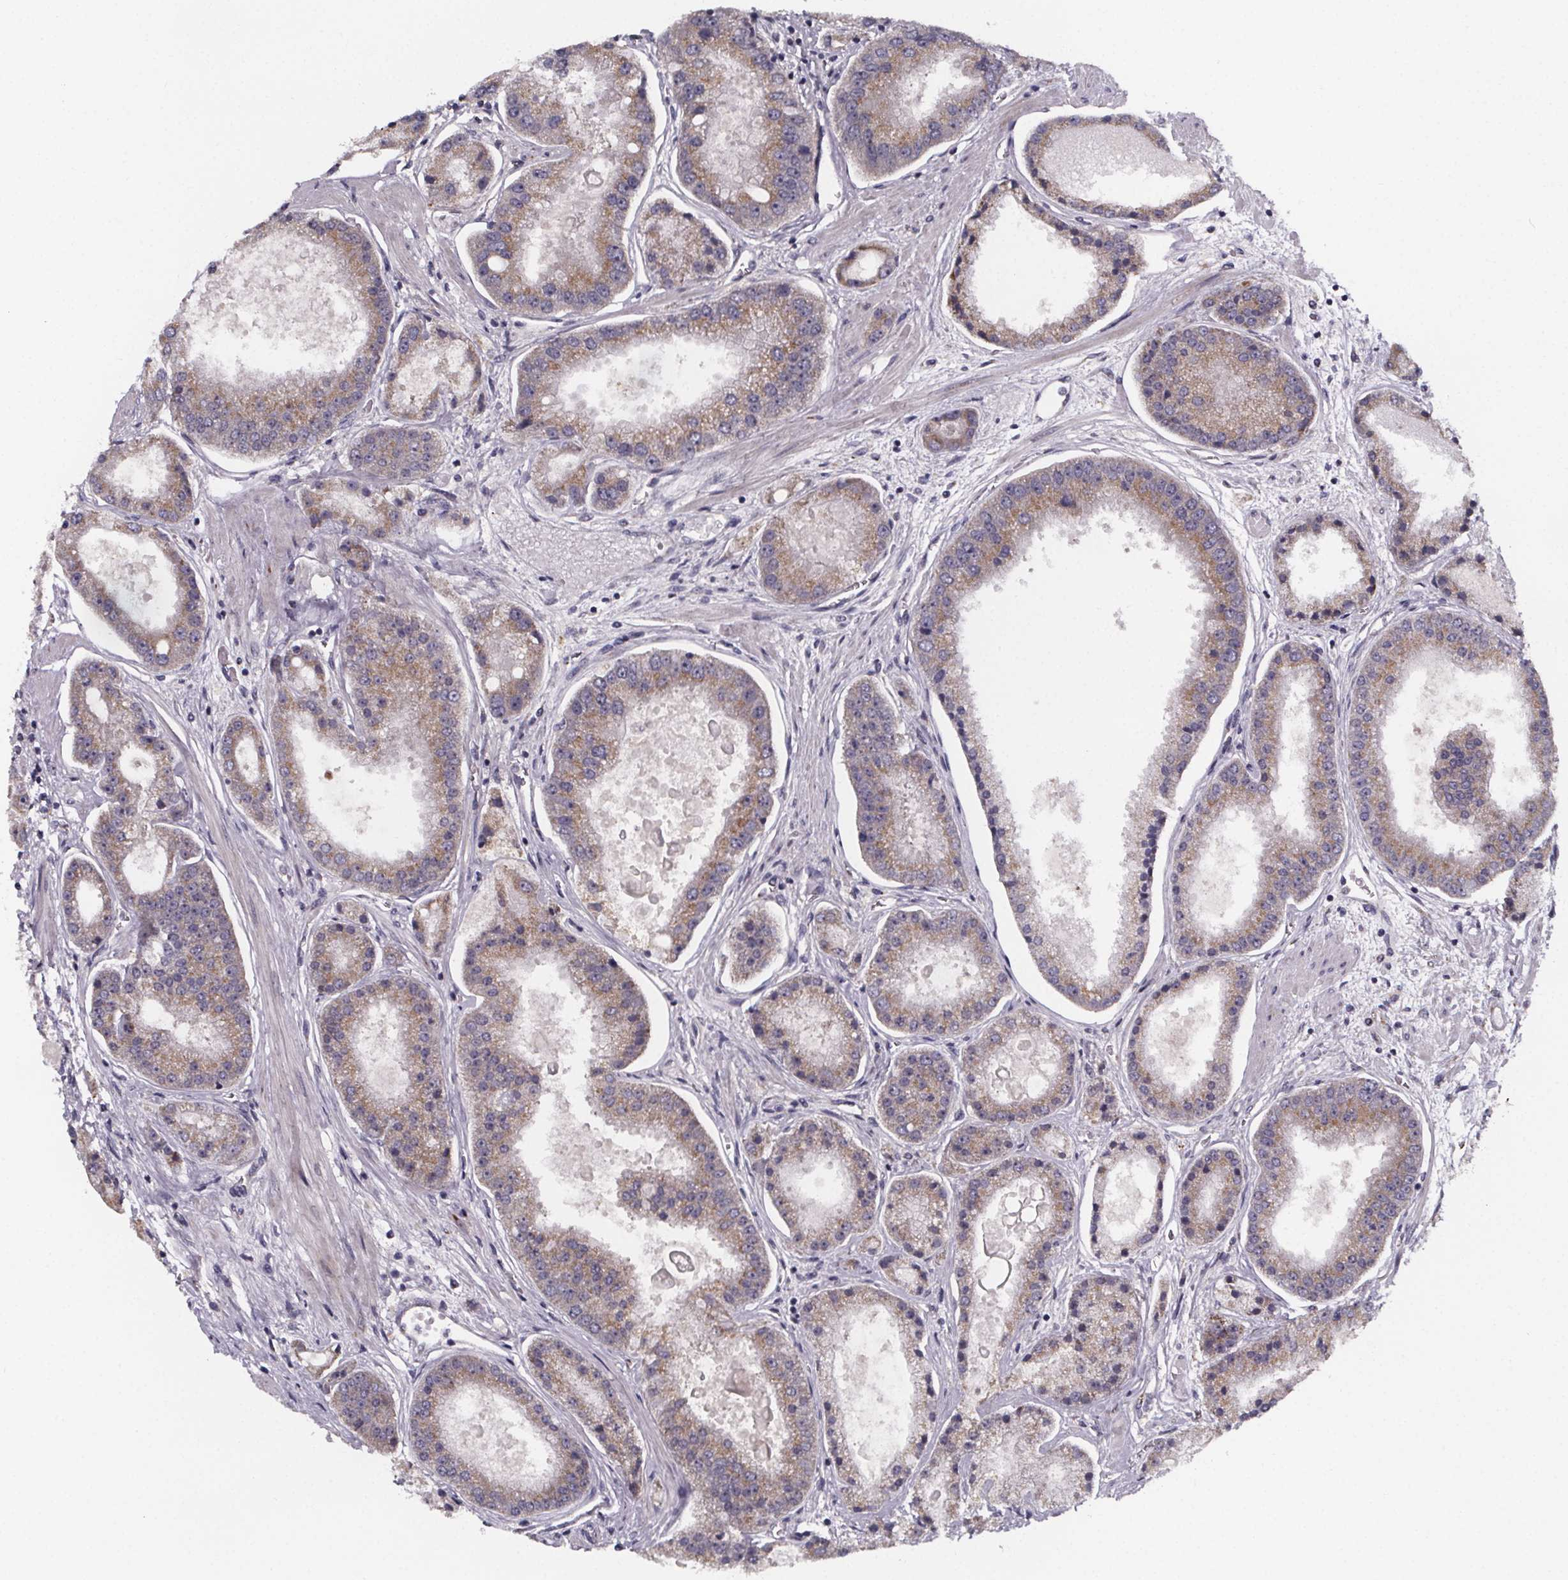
{"staining": {"intensity": "moderate", "quantity": "25%-75%", "location": "cytoplasmic/membranous"}, "tissue": "prostate cancer", "cell_type": "Tumor cells", "image_type": "cancer", "snomed": [{"axis": "morphology", "description": "Adenocarcinoma, High grade"}, {"axis": "topography", "description": "Prostate"}], "caption": "The immunohistochemical stain labels moderate cytoplasmic/membranous staining in tumor cells of prostate cancer (adenocarcinoma (high-grade)) tissue.", "gene": "NDST1", "patient": {"sex": "male", "age": 67}}